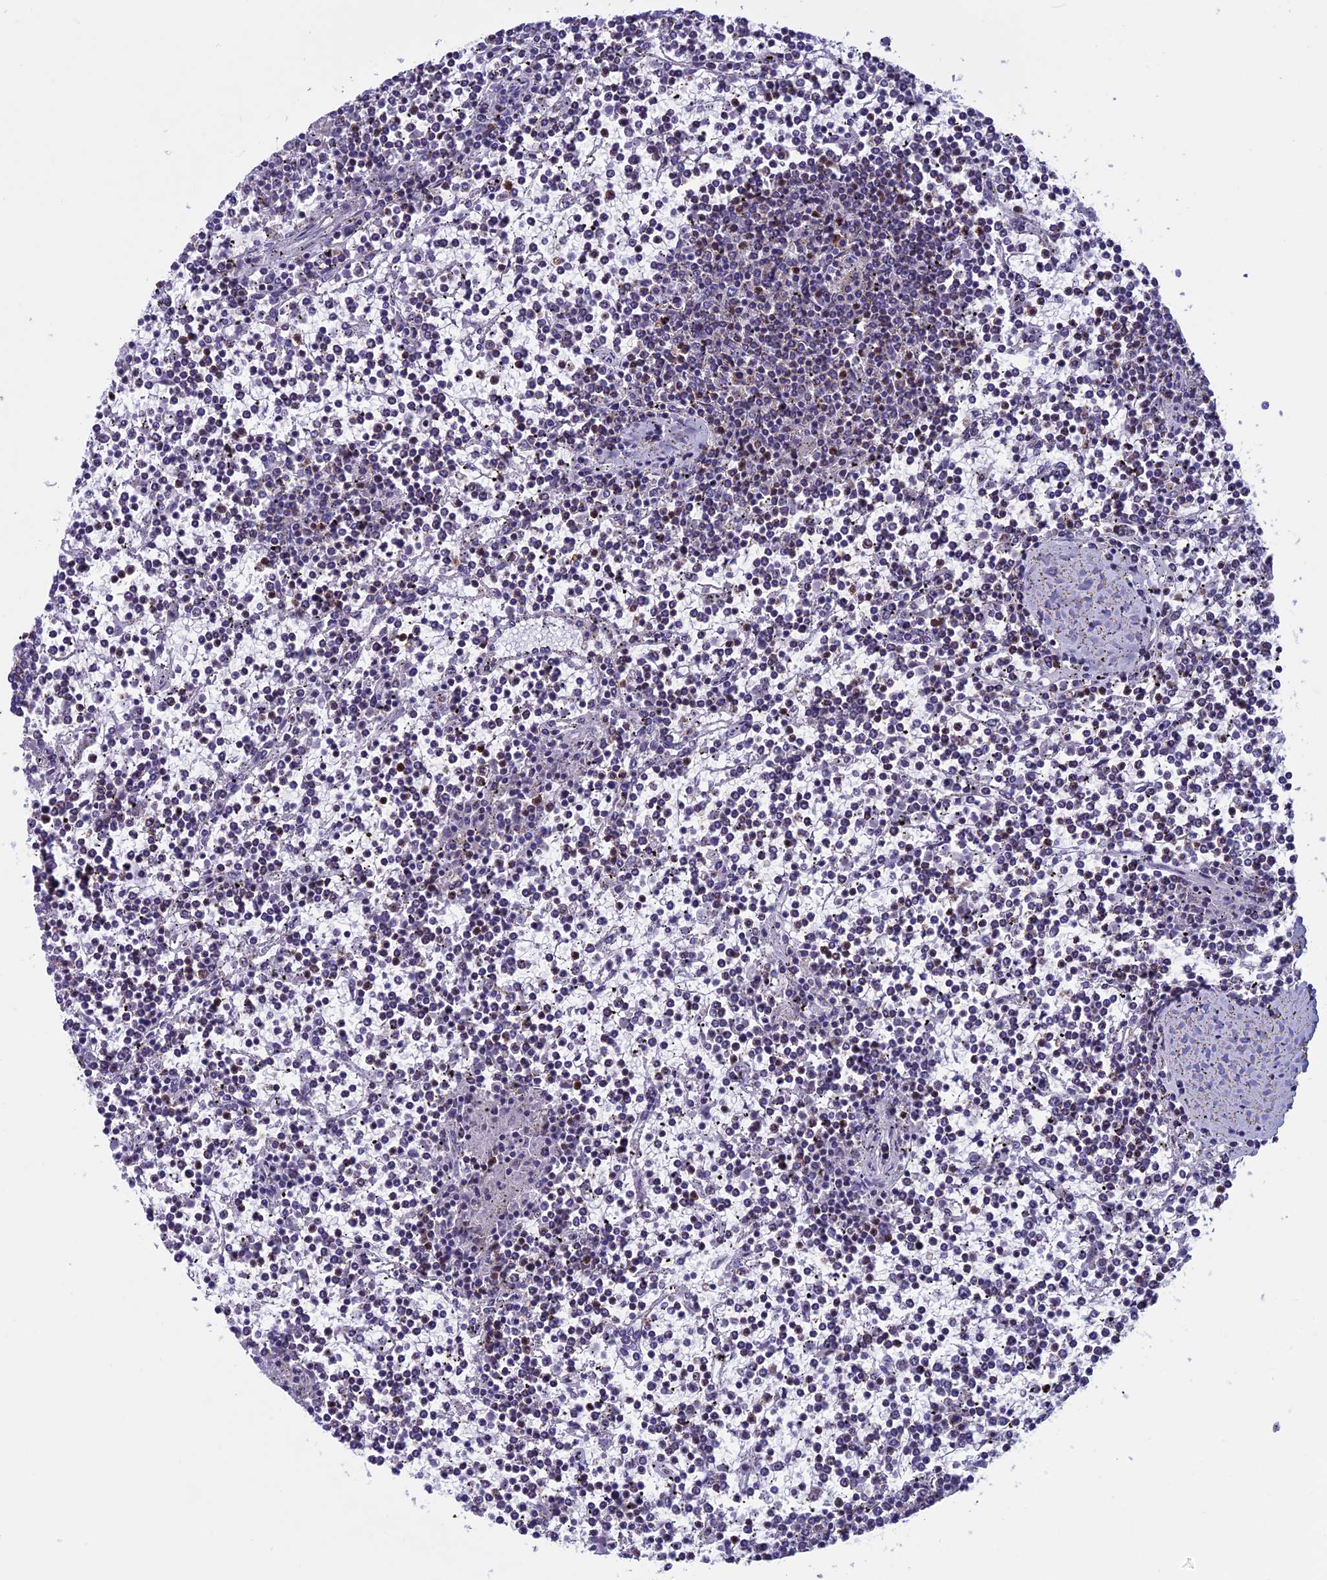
{"staining": {"intensity": "negative", "quantity": "none", "location": "none"}, "tissue": "lymphoma", "cell_type": "Tumor cells", "image_type": "cancer", "snomed": [{"axis": "morphology", "description": "Malignant lymphoma, non-Hodgkin's type, Low grade"}, {"axis": "topography", "description": "Spleen"}], "caption": "Immunohistochemistry of human lymphoma demonstrates no expression in tumor cells.", "gene": "MFSD12", "patient": {"sex": "female", "age": 19}}